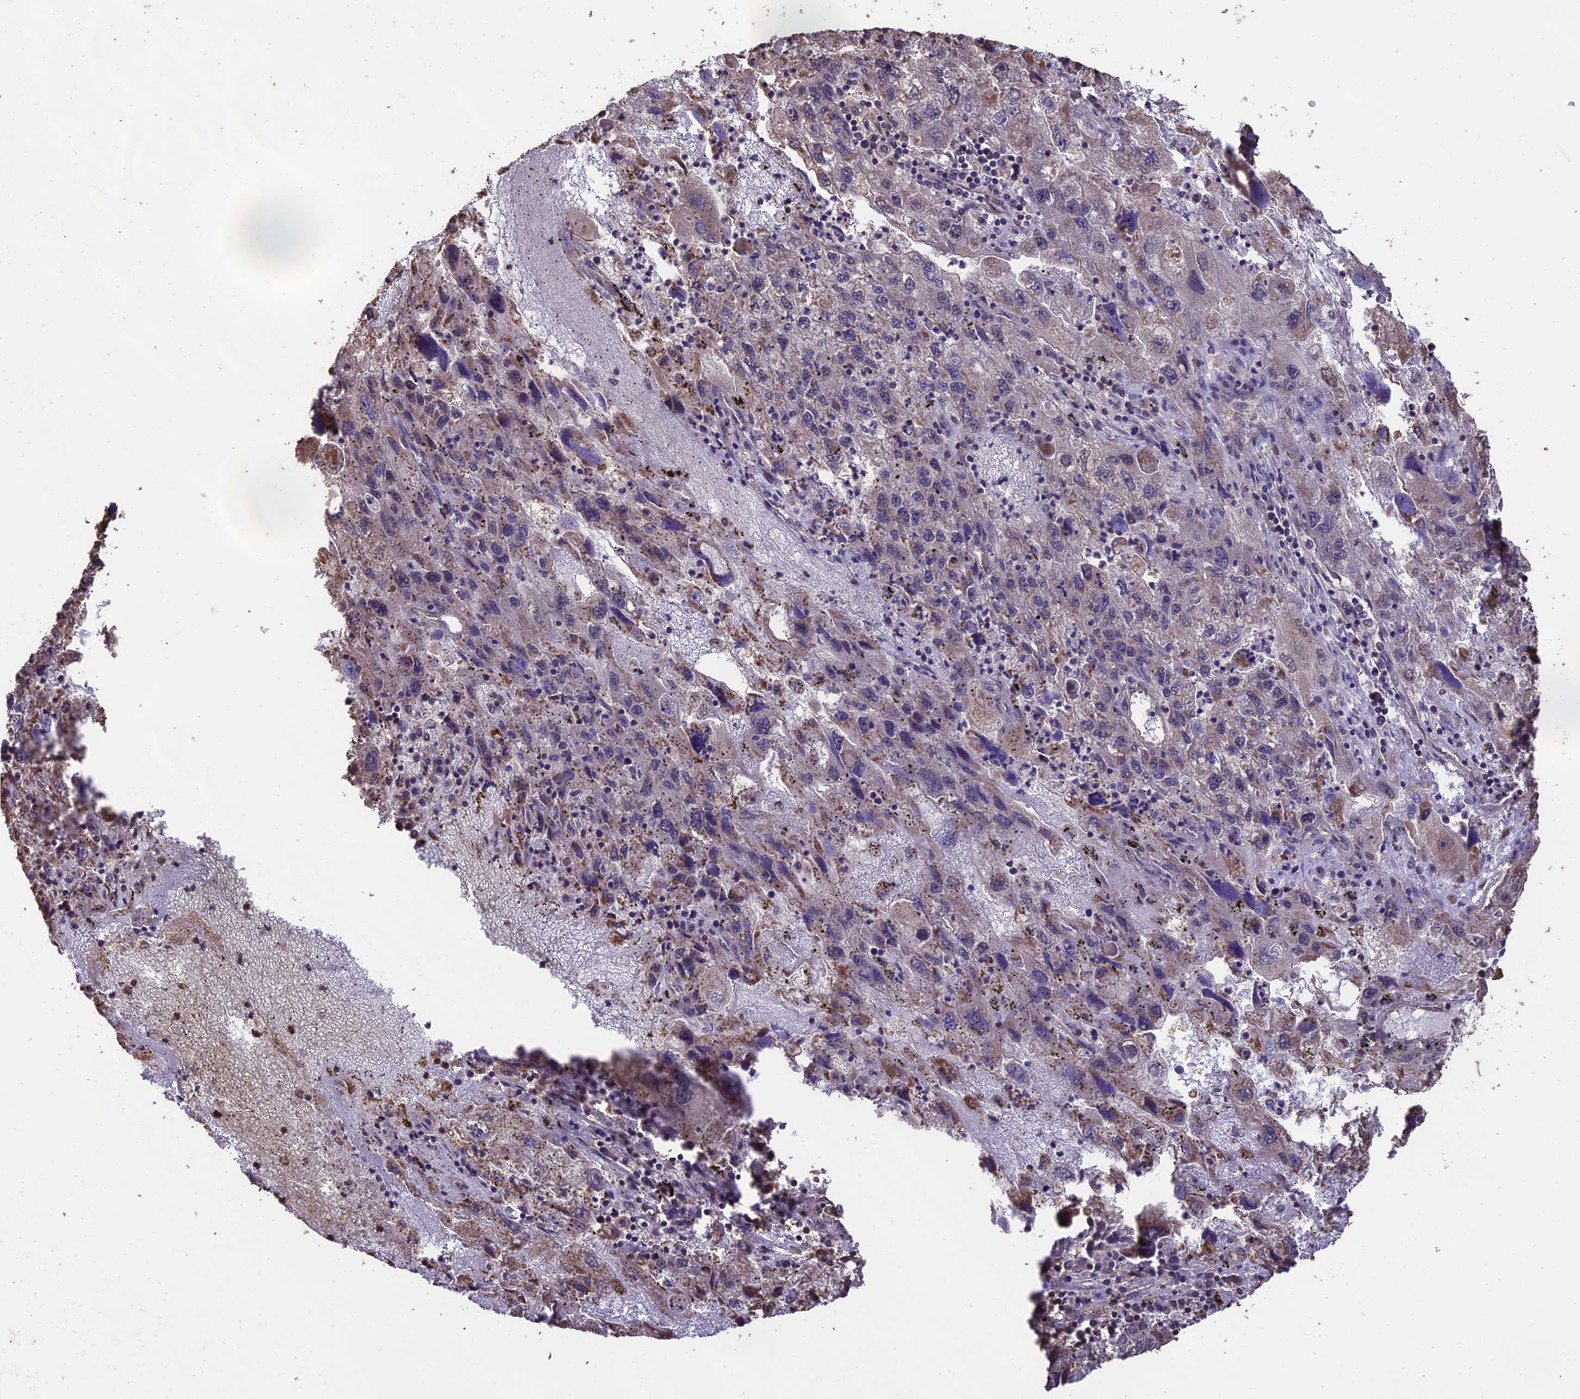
{"staining": {"intensity": "weak", "quantity": "<25%", "location": "cytoplasmic/membranous"}, "tissue": "endometrial cancer", "cell_type": "Tumor cells", "image_type": "cancer", "snomed": [{"axis": "morphology", "description": "Adenocarcinoma, NOS"}, {"axis": "topography", "description": "Endometrium"}], "caption": "High power microscopy photomicrograph of an immunohistochemistry (IHC) image of endometrial cancer (adenocarcinoma), revealing no significant expression in tumor cells.", "gene": "PGPEP1L", "patient": {"sex": "female", "age": 49}}